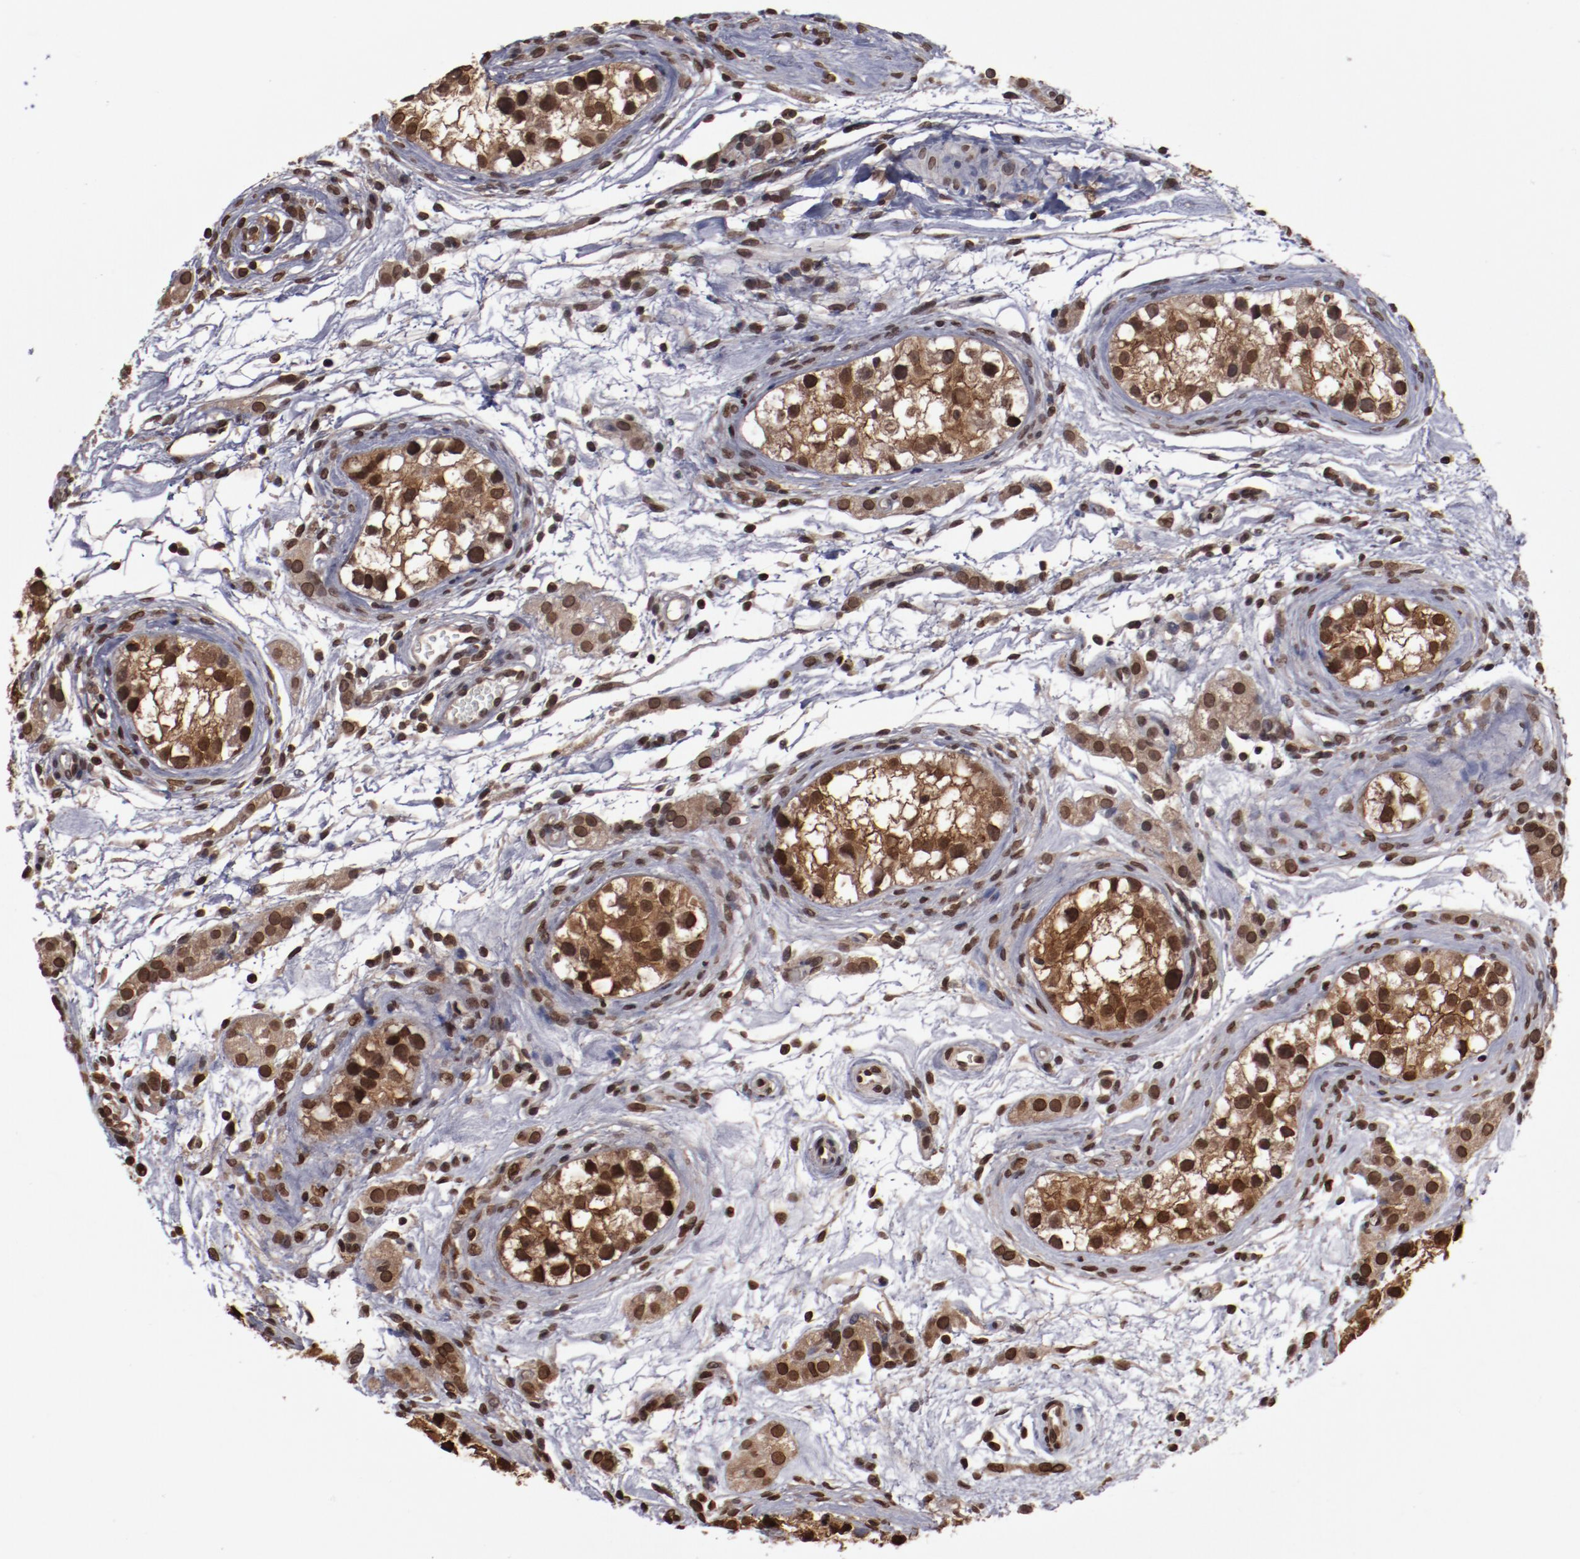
{"staining": {"intensity": "strong", "quantity": ">75%", "location": "nuclear"}, "tissue": "testis cancer", "cell_type": "Tumor cells", "image_type": "cancer", "snomed": [{"axis": "morphology", "description": "Seminoma, NOS"}, {"axis": "topography", "description": "Testis"}], "caption": "Human seminoma (testis) stained with a protein marker reveals strong staining in tumor cells.", "gene": "AKT1", "patient": {"sex": "male", "age": 25}}